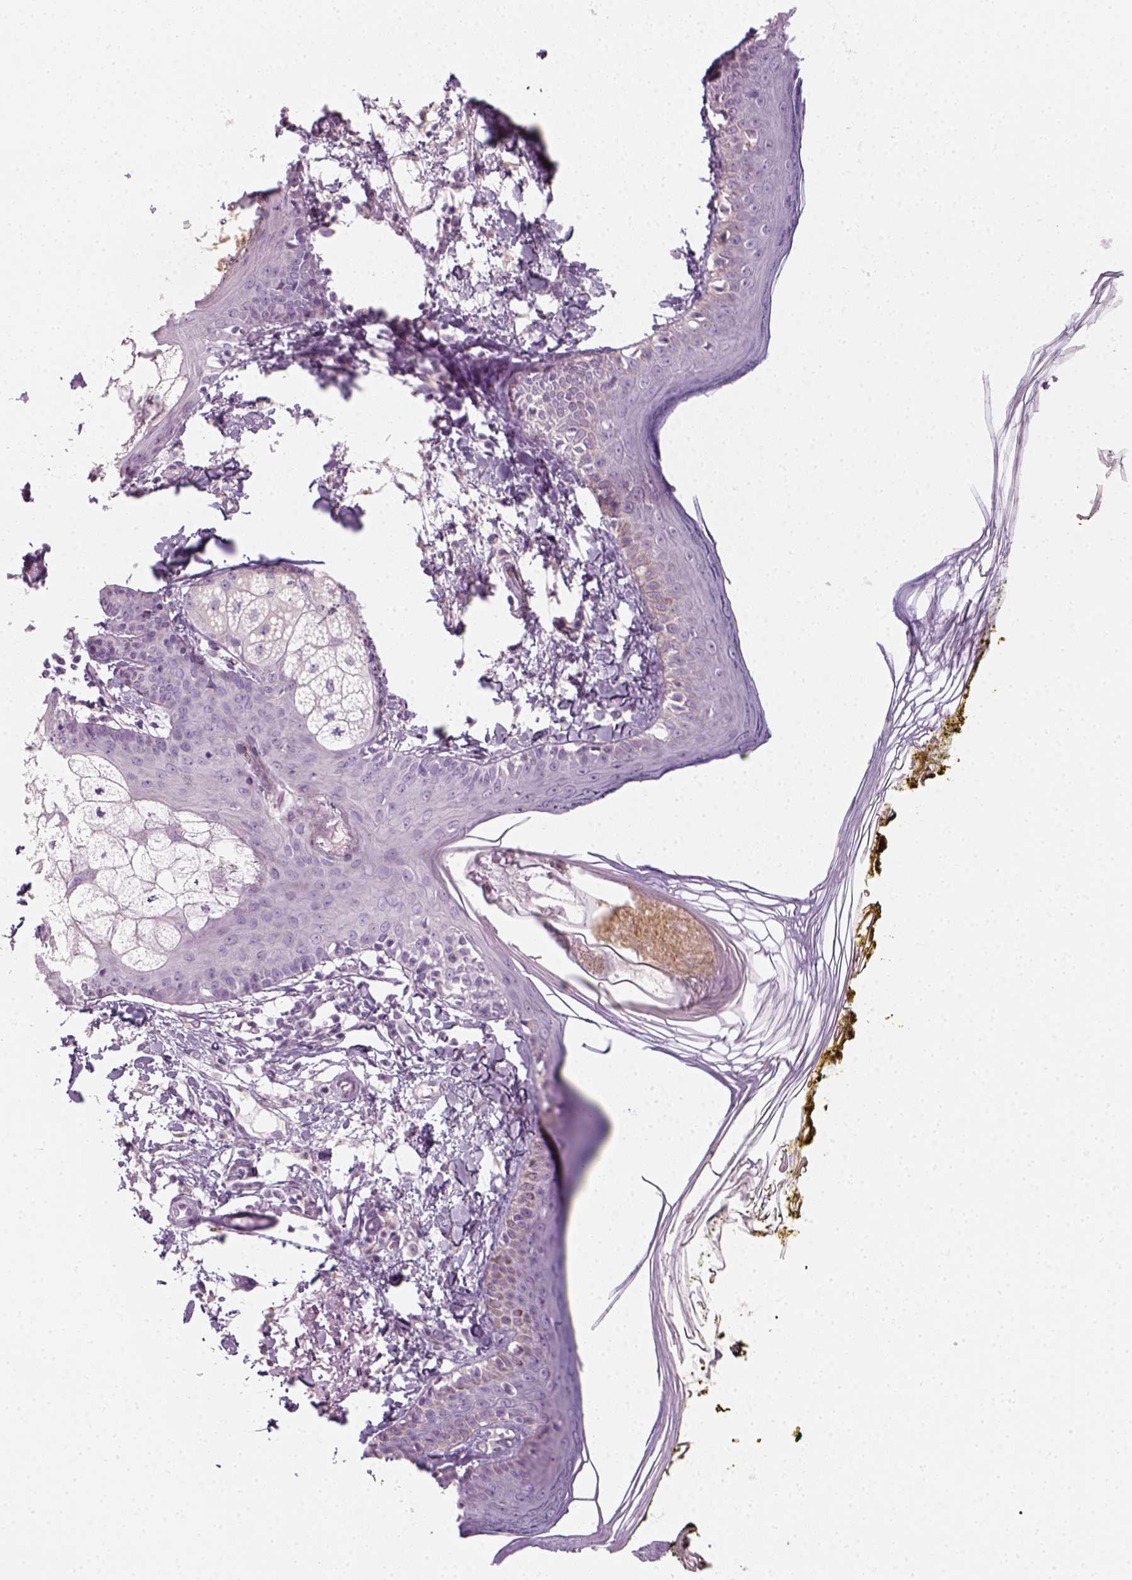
{"staining": {"intensity": "negative", "quantity": "none", "location": "none"}, "tissue": "skin", "cell_type": "Fibroblasts", "image_type": "normal", "snomed": [{"axis": "morphology", "description": "Normal tissue, NOS"}, {"axis": "topography", "description": "Skin"}], "caption": "A photomicrograph of skin stained for a protein exhibits no brown staining in fibroblasts.", "gene": "FAM163B", "patient": {"sex": "male", "age": 76}}